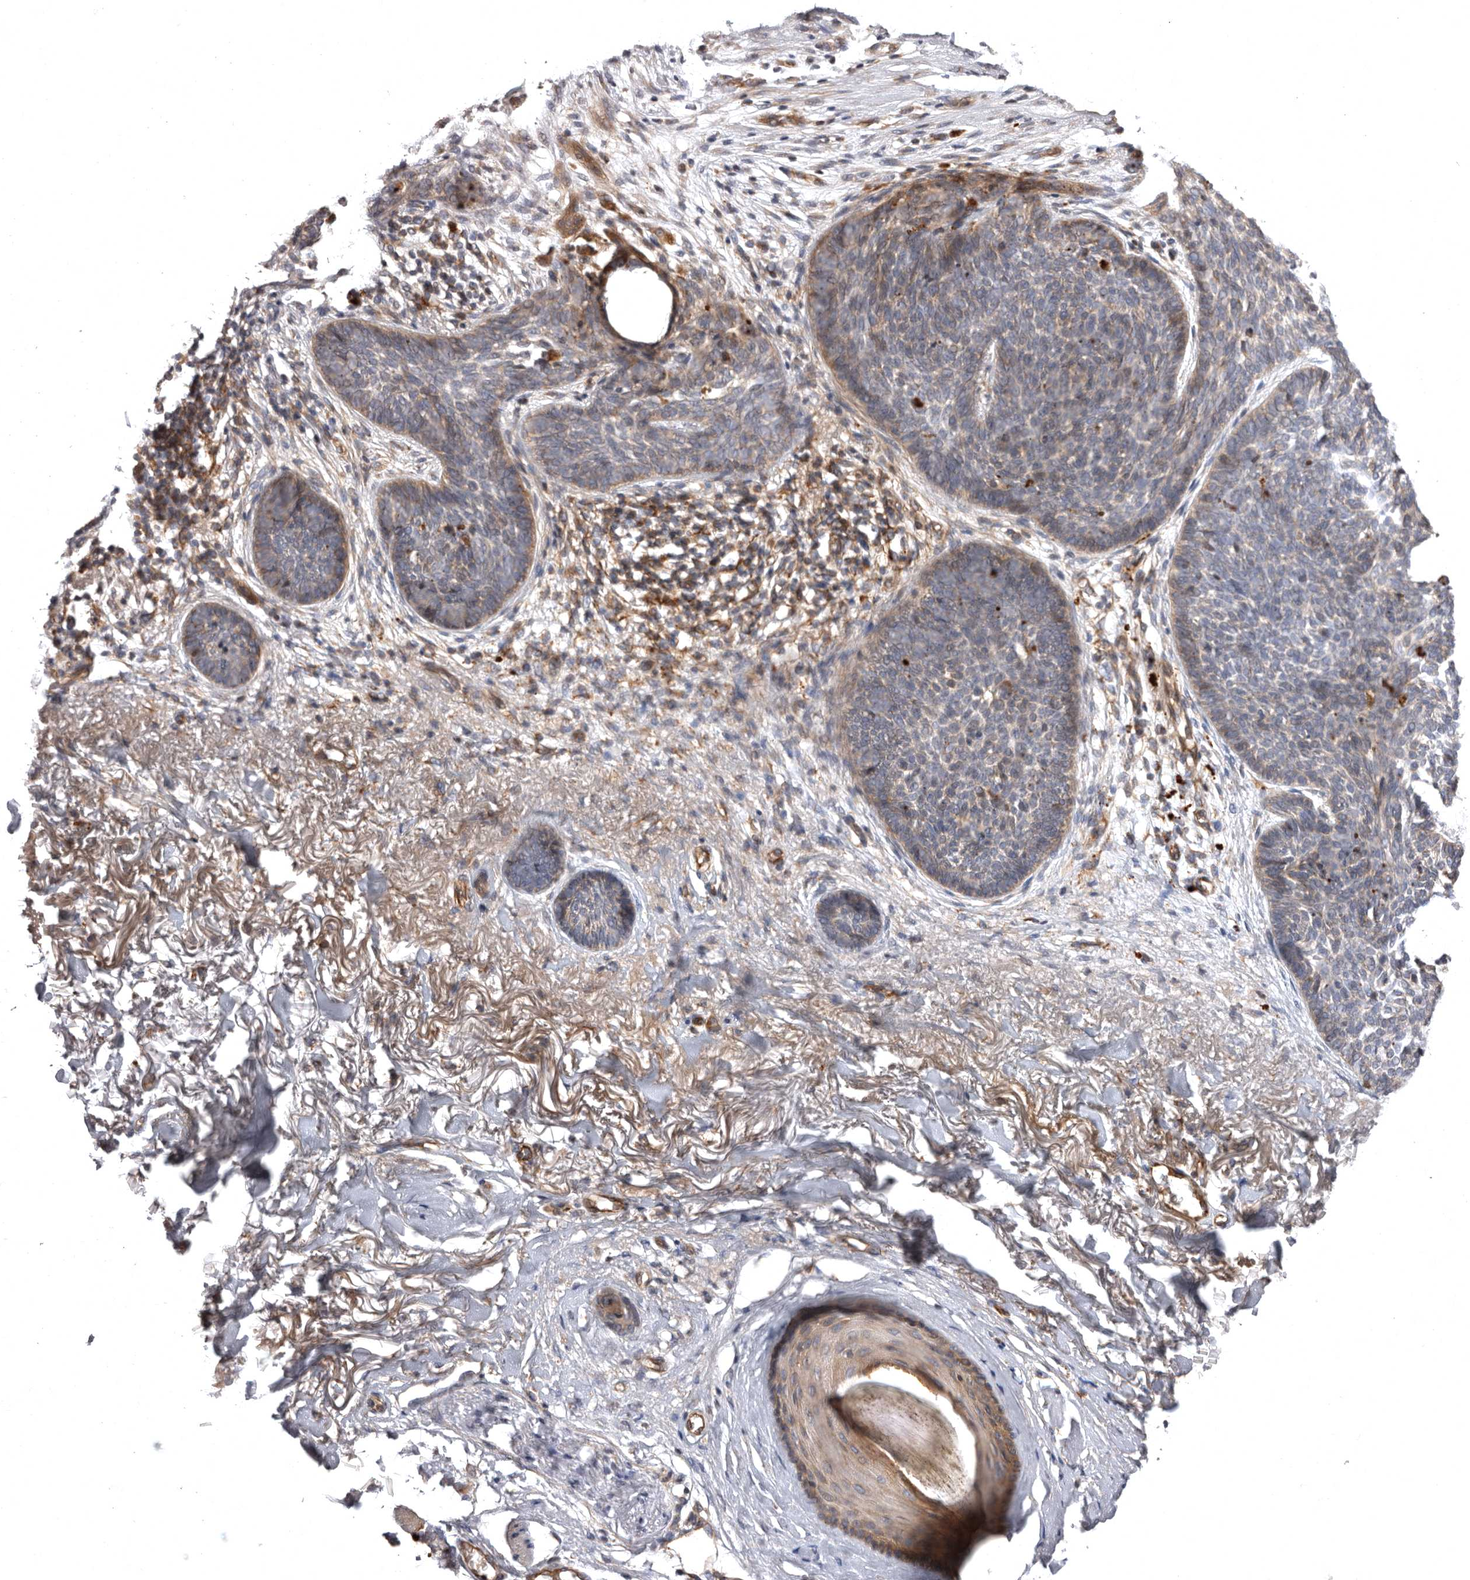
{"staining": {"intensity": "weak", "quantity": "<25%", "location": "cytoplasmic/membranous"}, "tissue": "skin cancer", "cell_type": "Tumor cells", "image_type": "cancer", "snomed": [{"axis": "morphology", "description": "Basal cell carcinoma"}, {"axis": "topography", "description": "Skin"}], "caption": "This is an IHC image of human skin basal cell carcinoma. There is no positivity in tumor cells.", "gene": "ADCY2", "patient": {"sex": "female", "age": 70}}